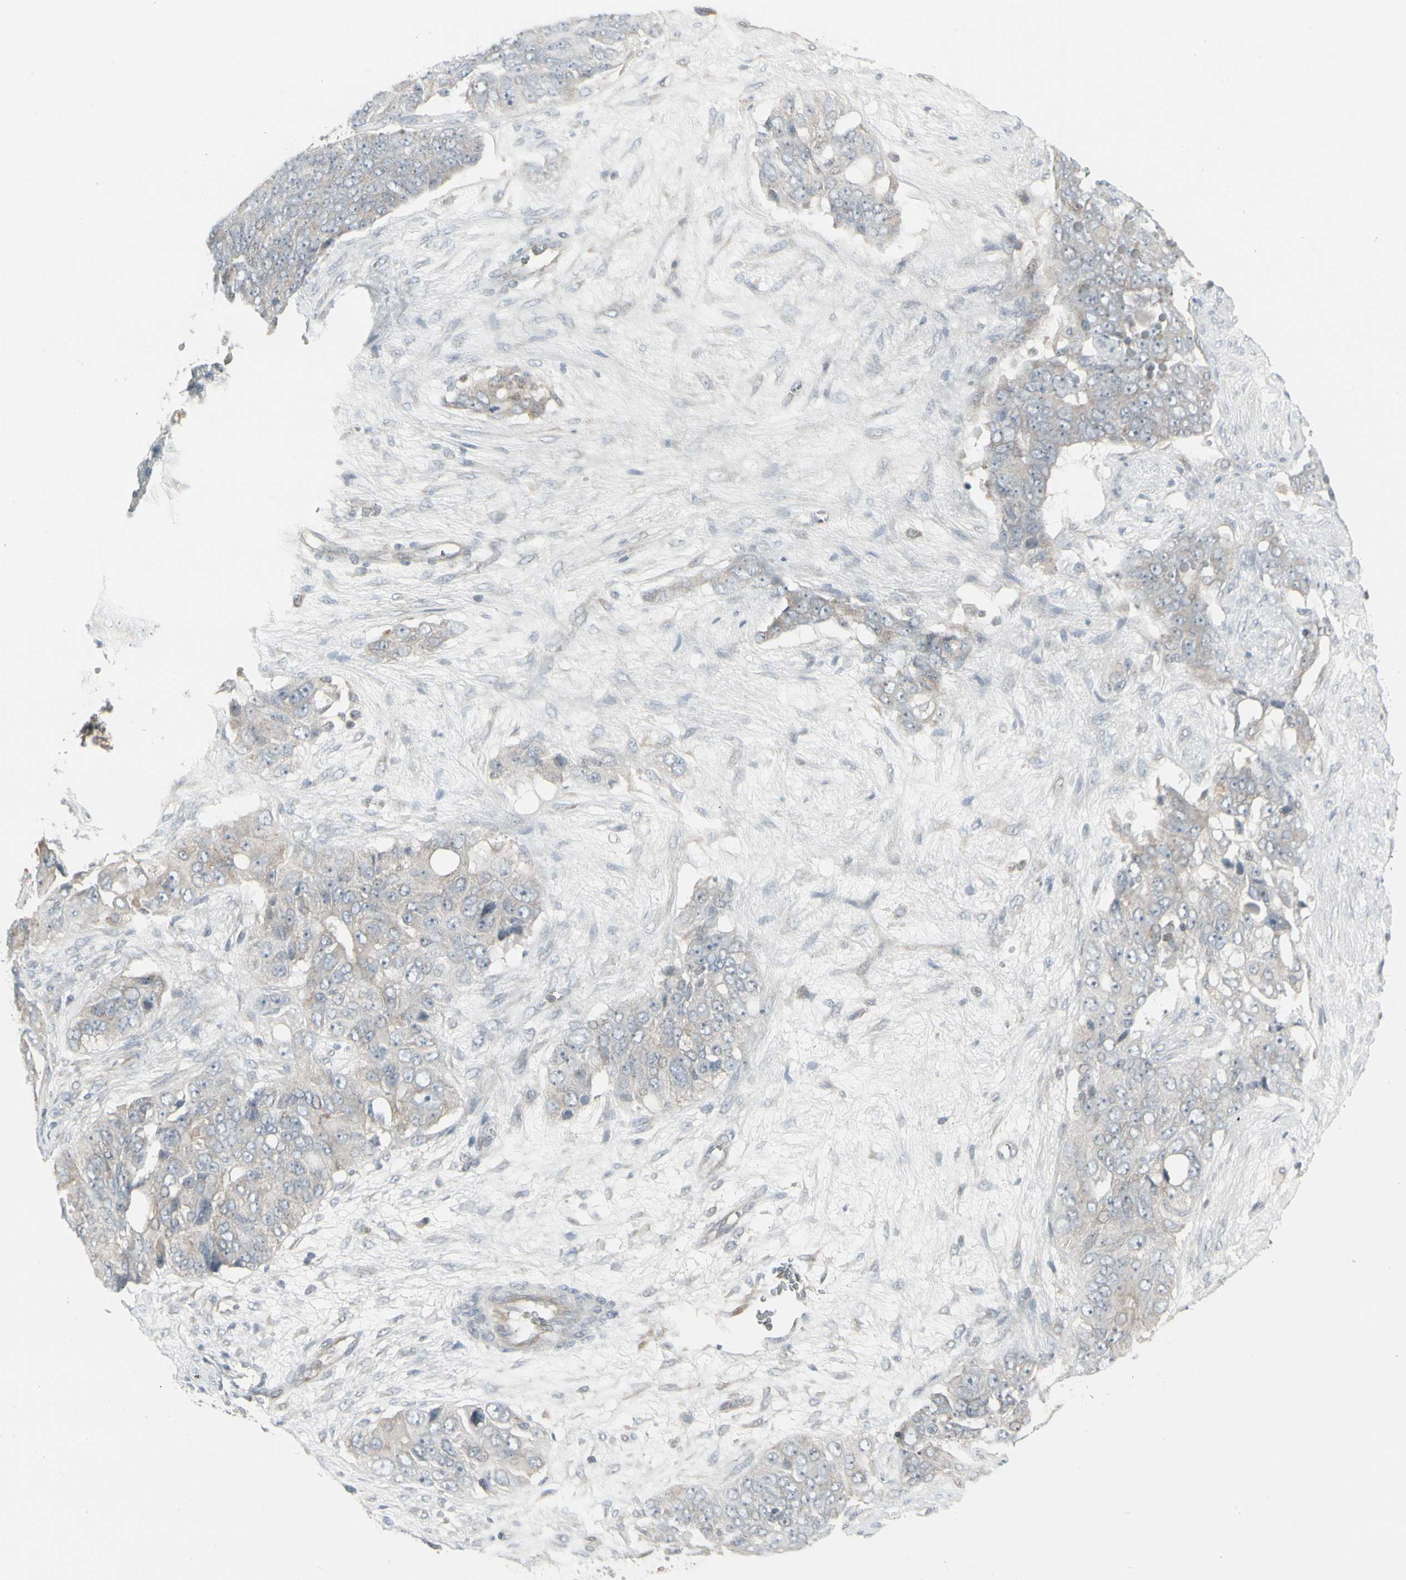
{"staining": {"intensity": "weak", "quantity": ">75%", "location": "cytoplasmic/membranous"}, "tissue": "ovarian cancer", "cell_type": "Tumor cells", "image_type": "cancer", "snomed": [{"axis": "morphology", "description": "Carcinoma, endometroid"}, {"axis": "topography", "description": "Ovary"}], "caption": "The immunohistochemical stain shows weak cytoplasmic/membranous staining in tumor cells of ovarian endometroid carcinoma tissue.", "gene": "EPS15", "patient": {"sex": "female", "age": 51}}